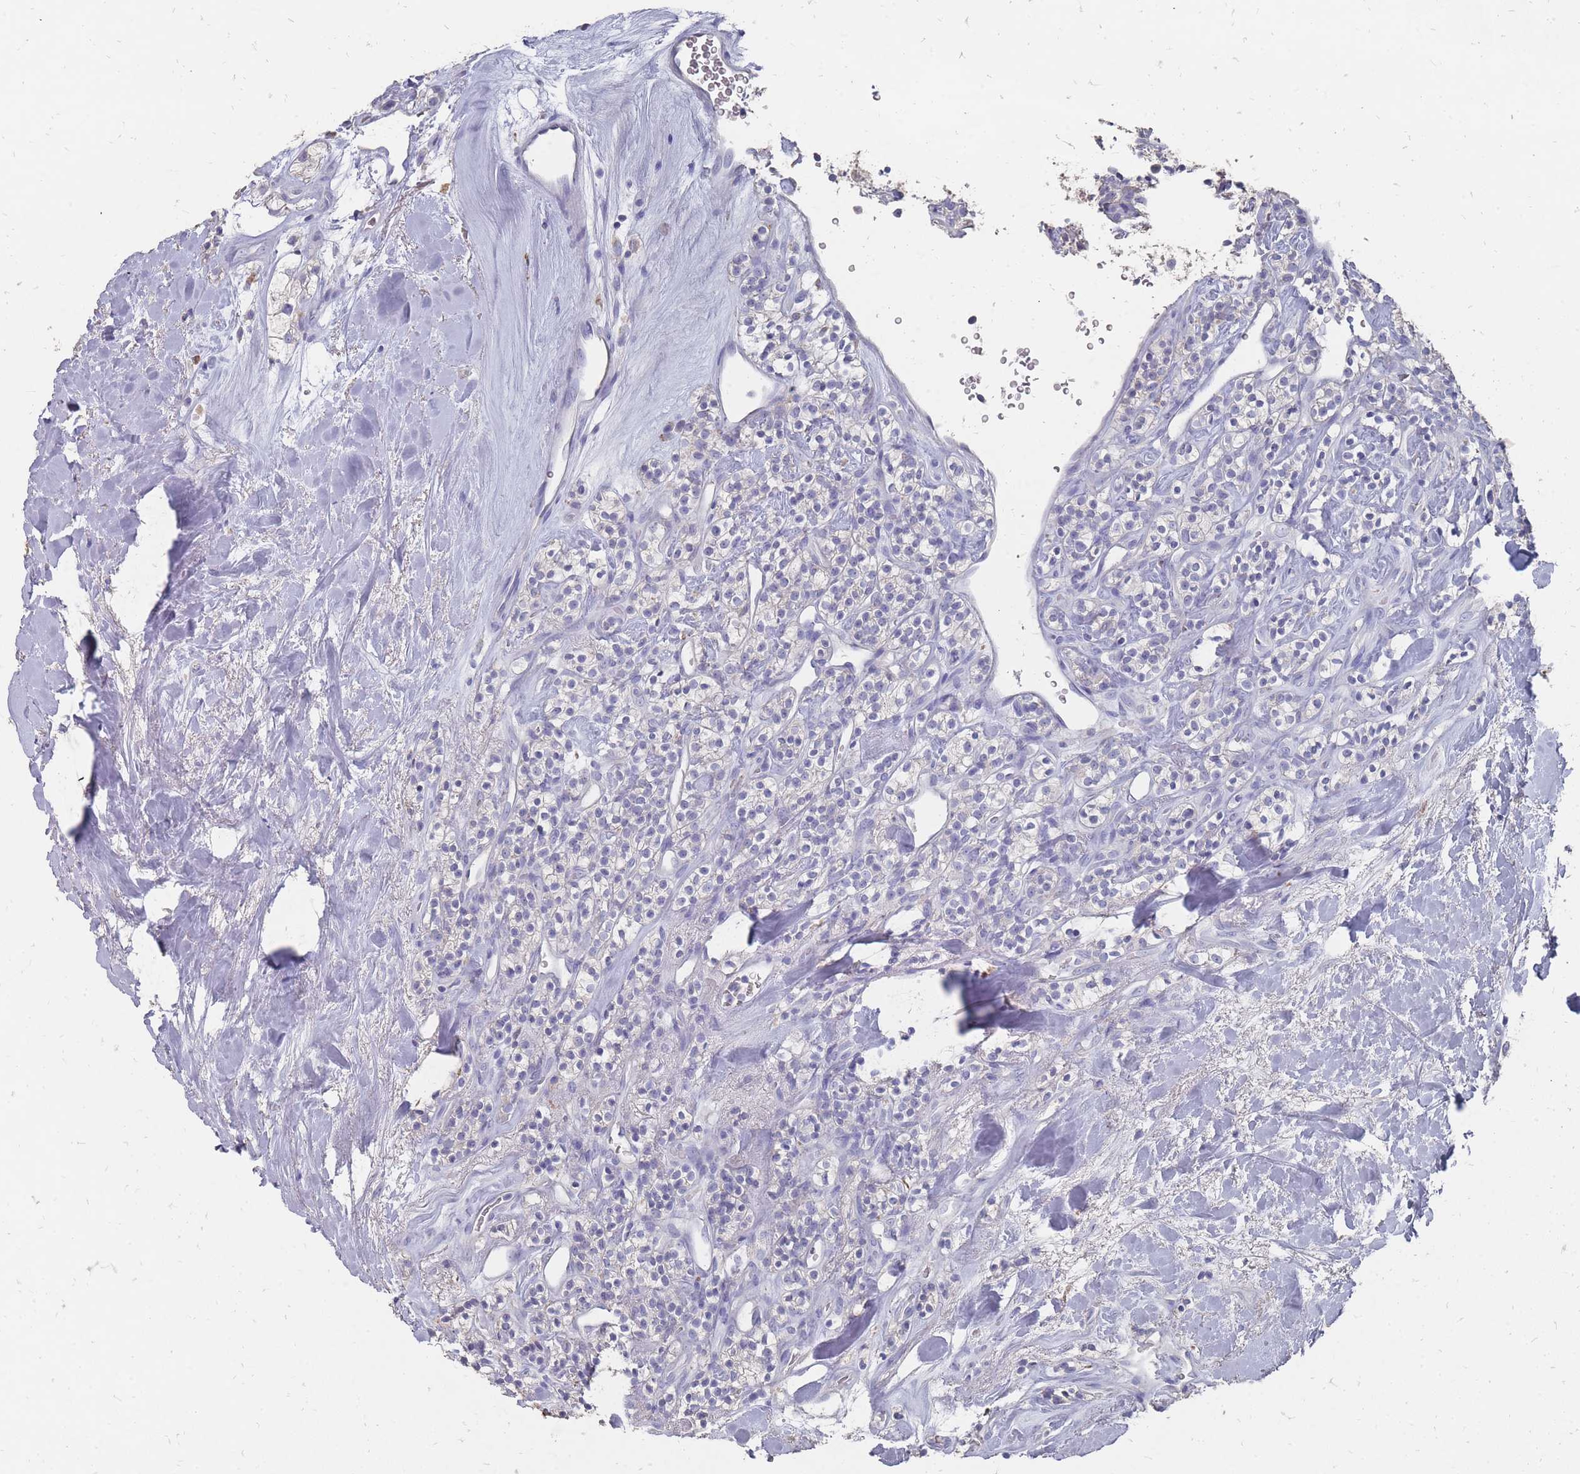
{"staining": {"intensity": "negative", "quantity": "none", "location": "none"}, "tissue": "renal cancer", "cell_type": "Tumor cells", "image_type": "cancer", "snomed": [{"axis": "morphology", "description": "Adenocarcinoma, NOS"}, {"axis": "topography", "description": "Kidney"}], "caption": "DAB (3,3'-diaminobenzidine) immunohistochemical staining of human renal cancer (adenocarcinoma) displays no significant positivity in tumor cells.", "gene": "OTULINL", "patient": {"sex": "male", "age": 77}}